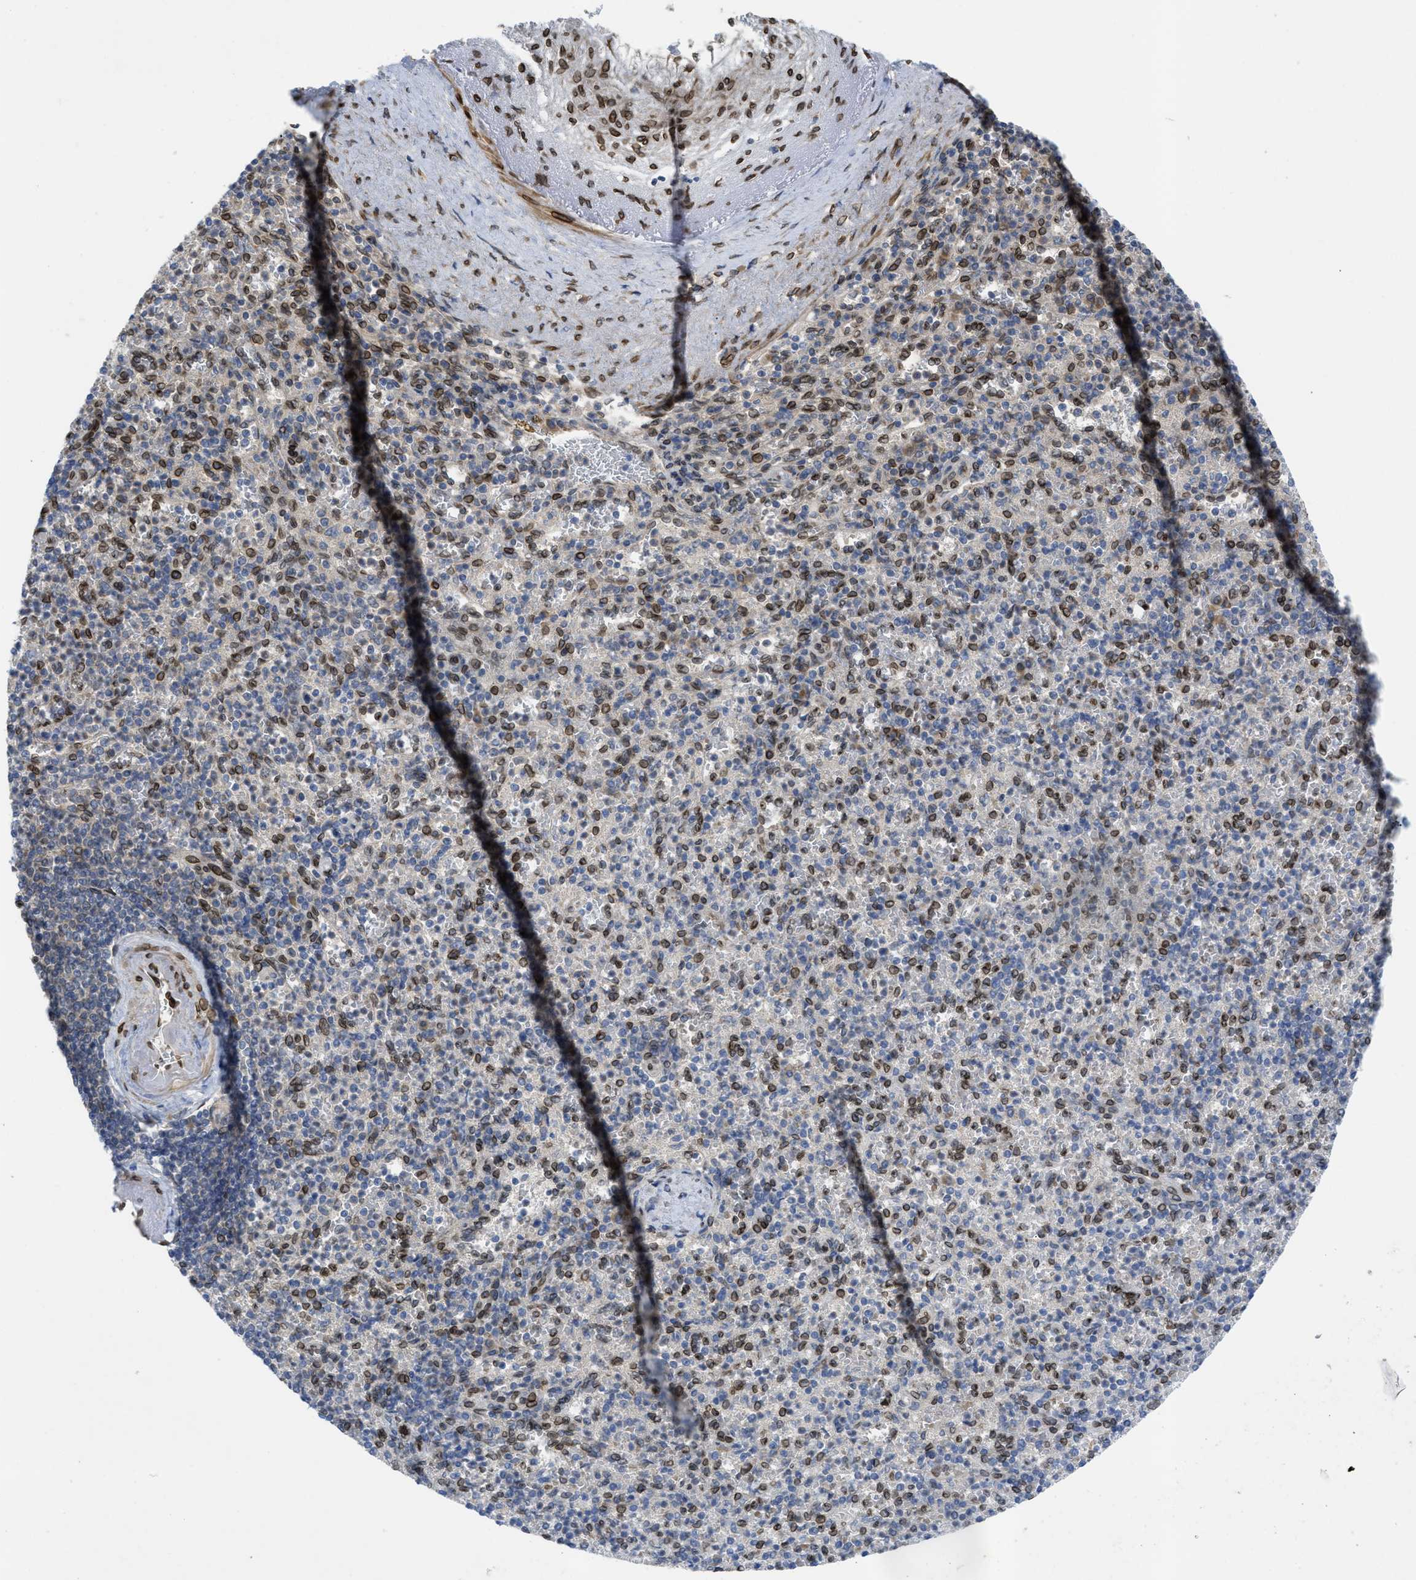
{"staining": {"intensity": "moderate", "quantity": "25%-75%", "location": "nuclear"}, "tissue": "spleen", "cell_type": "Cells in red pulp", "image_type": "normal", "snomed": [{"axis": "morphology", "description": "Normal tissue, NOS"}, {"axis": "topography", "description": "Spleen"}], "caption": "IHC histopathology image of benign spleen stained for a protein (brown), which demonstrates medium levels of moderate nuclear staining in approximately 25%-75% of cells in red pulp.", "gene": "EIF2AK3", "patient": {"sex": "female", "age": 74}}